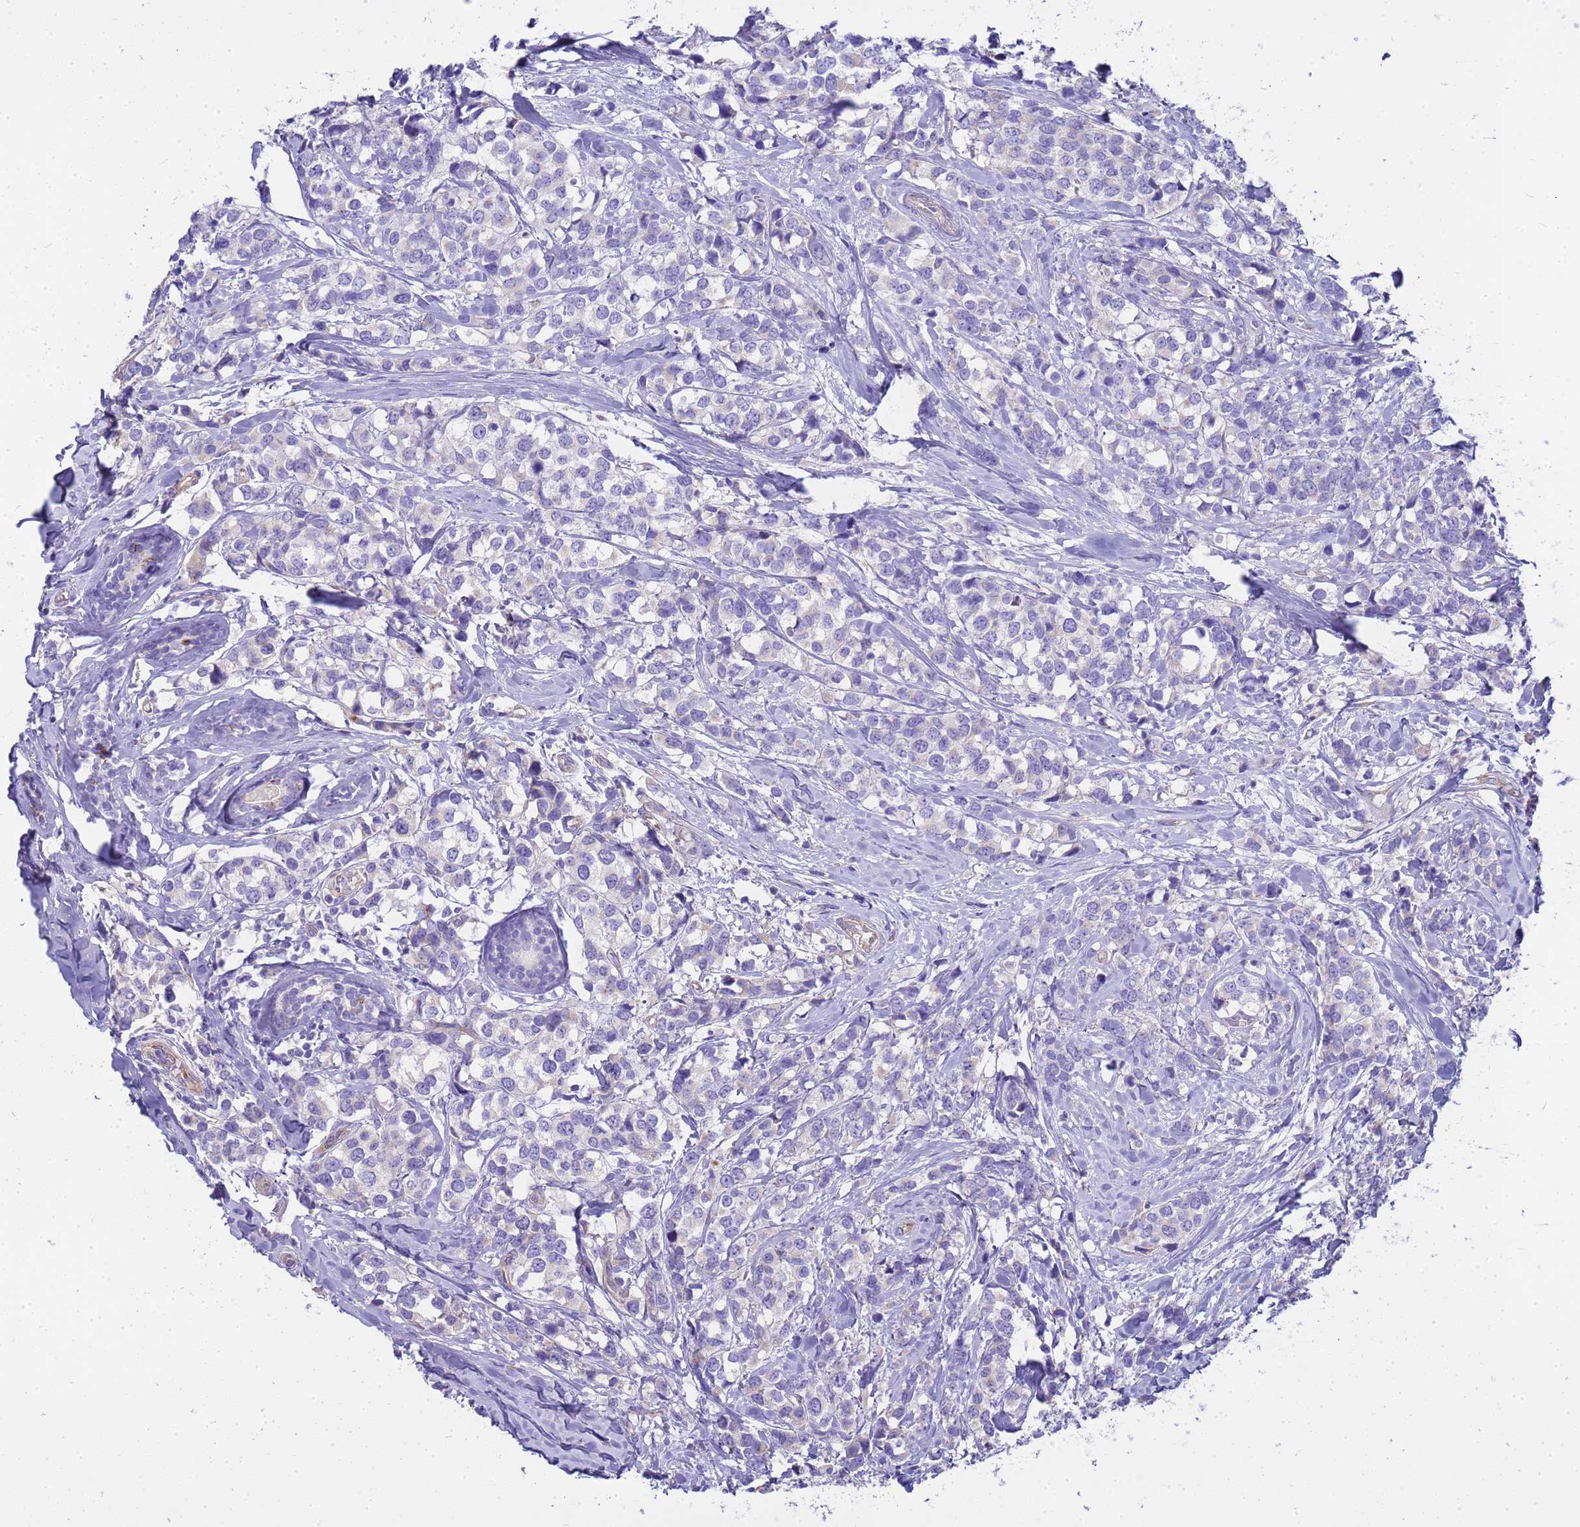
{"staining": {"intensity": "negative", "quantity": "none", "location": "none"}, "tissue": "breast cancer", "cell_type": "Tumor cells", "image_type": "cancer", "snomed": [{"axis": "morphology", "description": "Lobular carcinoma"}, {"axis": "topography", "description": "Breast"}], "caption": "Human lobular carcinoma (breast) stained for a protein using immunohistochemistry displays no positivity in tumor cells.", "gene": "RIPPLY2", "patient": {"sex": "female", "age": 59}}